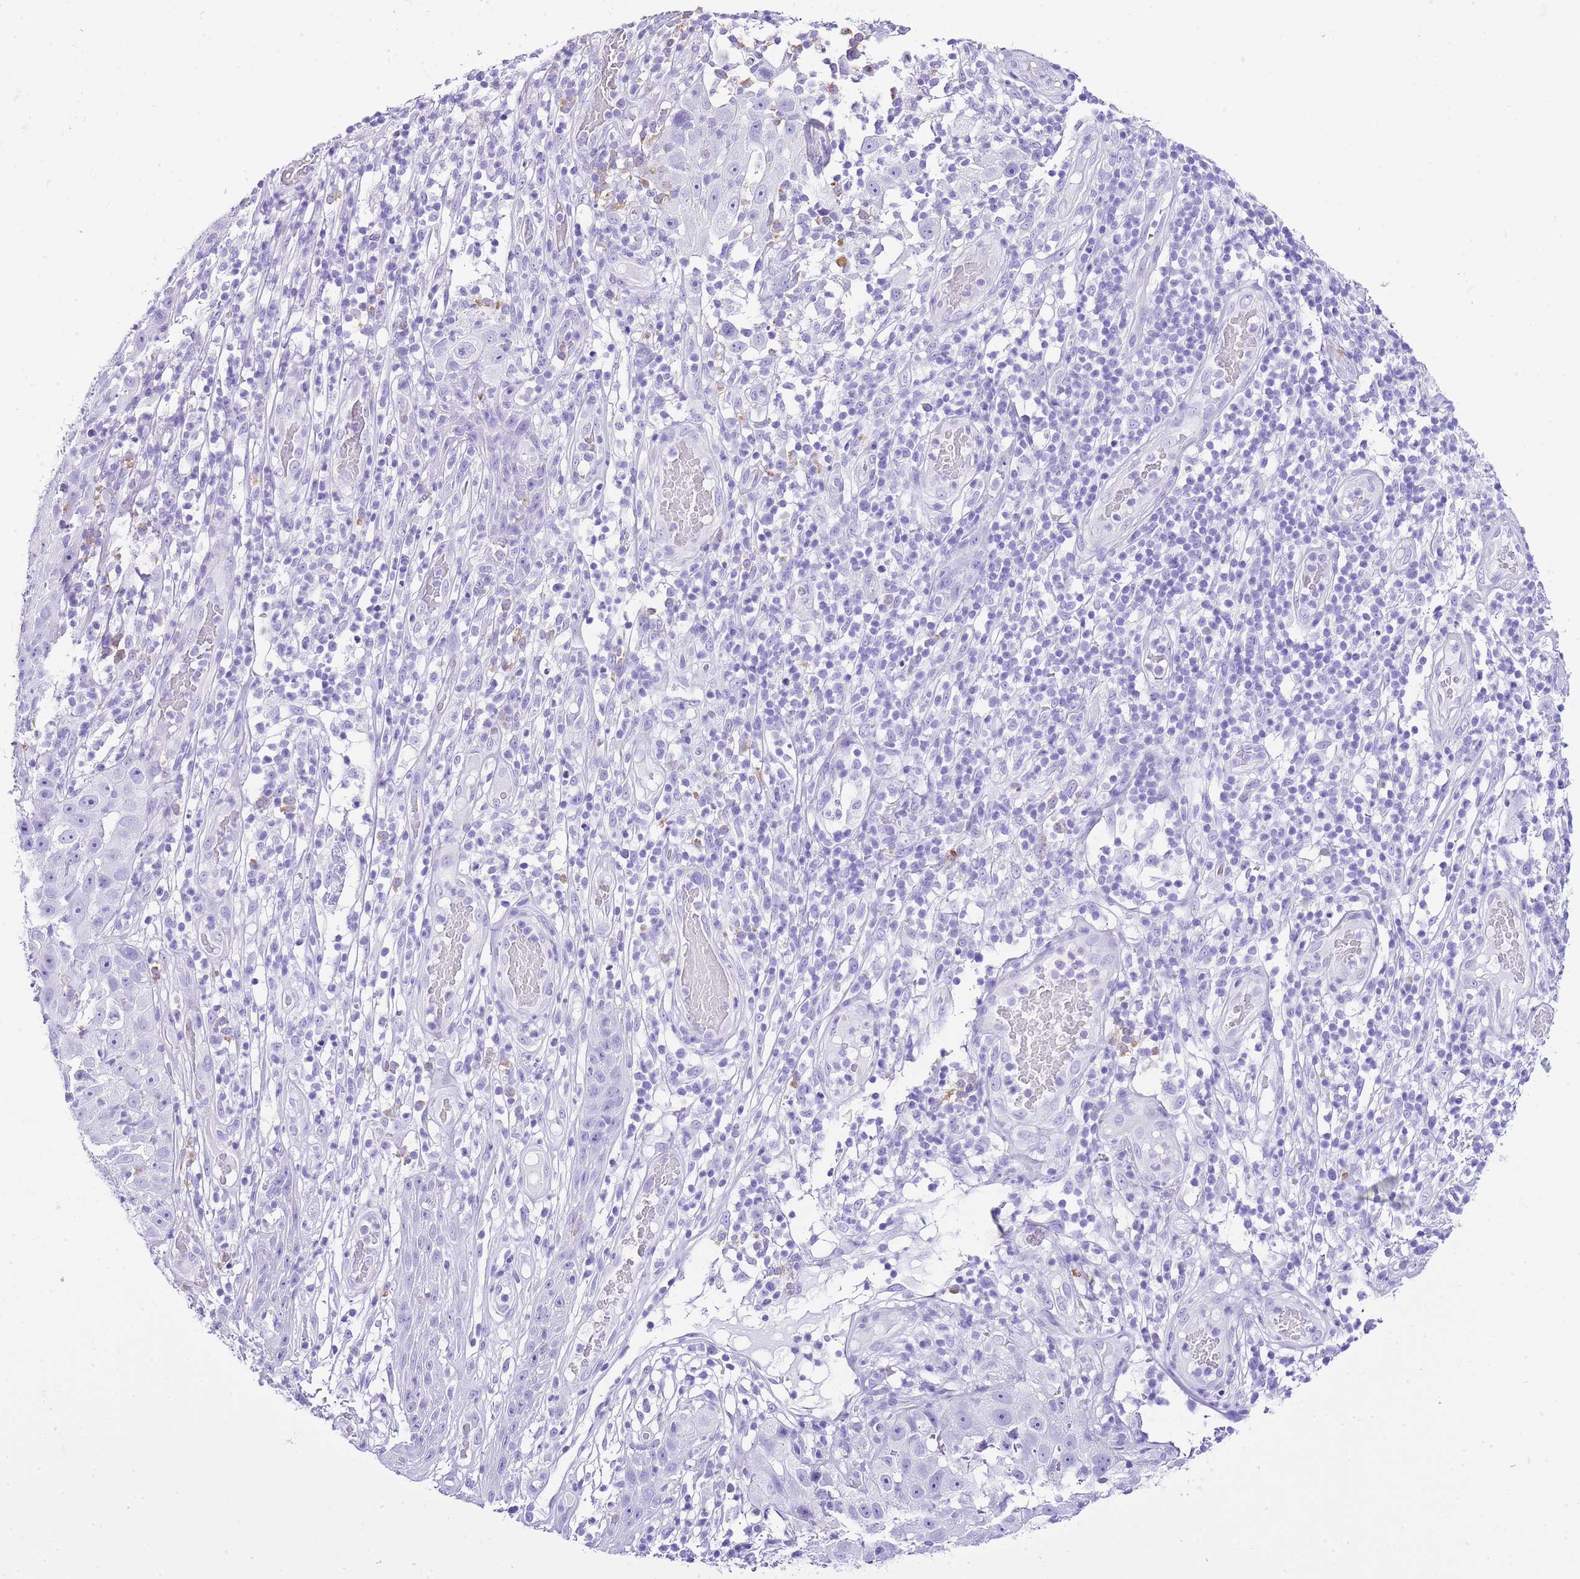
{"staining": {"intensity": "negative", "quantity": "none", "location": "none"}, "tissue": "skin cancer", "cell_type": "Tumor cells", "image_type": "cancer", "snomed": [{"axis": "morphology", "description": "Squamous cell carcinoma, NOS"}, {"axis": "topography", "description": "Skin"}], "caption": "Immunohistochemistry micrograph of human squamous cell carcinoma (skin) stained for a protein (brown), which displays no positivity in tumor cells. (DAB immunohistochemistry (IHC) visualized using brightfield microscopy, high magnification).", "gene": "KCNC1", "patient": {"sex": "female", "age": 87}}